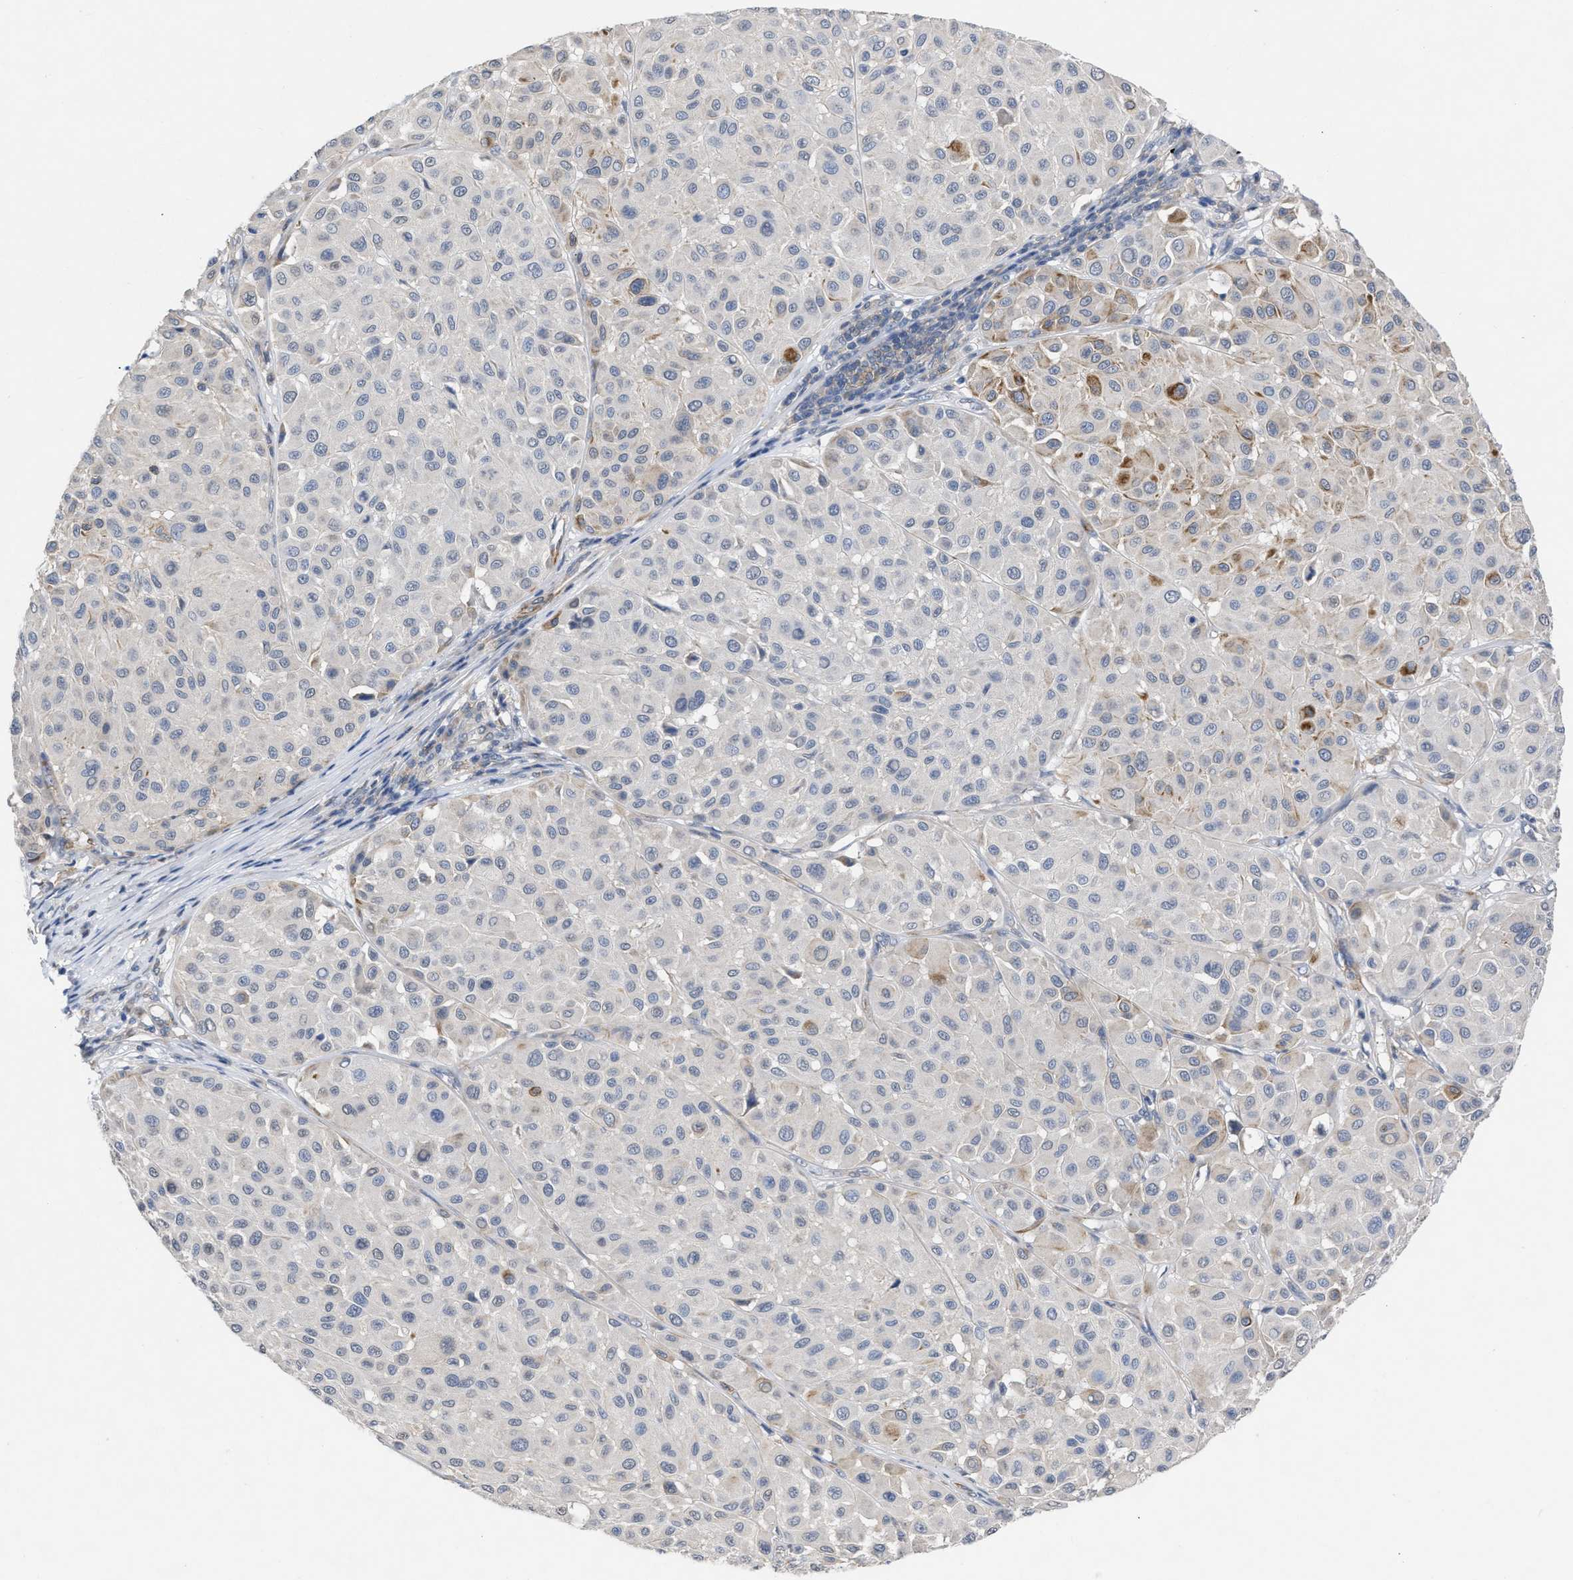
{"staining": {"intensity": "weak", "quantity": "<25%", "location": "cytoplasmic/membranous"}, "tissue": "melanoma", "cell_type": "Tumor cells", "image_type": "cancer", "snomed": [{"axis": "morphology", "description": "Malignant melanoma, Metastatic site"}, {"axis": "topography", "description": "Soft tissue"}], "caption": "Immunohistochemistry micrograph of neoplastic tissue: malignant melanoma (metastatic site) stained with DAB reveals no significant protein positivity in tumor cells.", "gene": "TMEM131", "patient": {"sex": "male", "age": 41}}